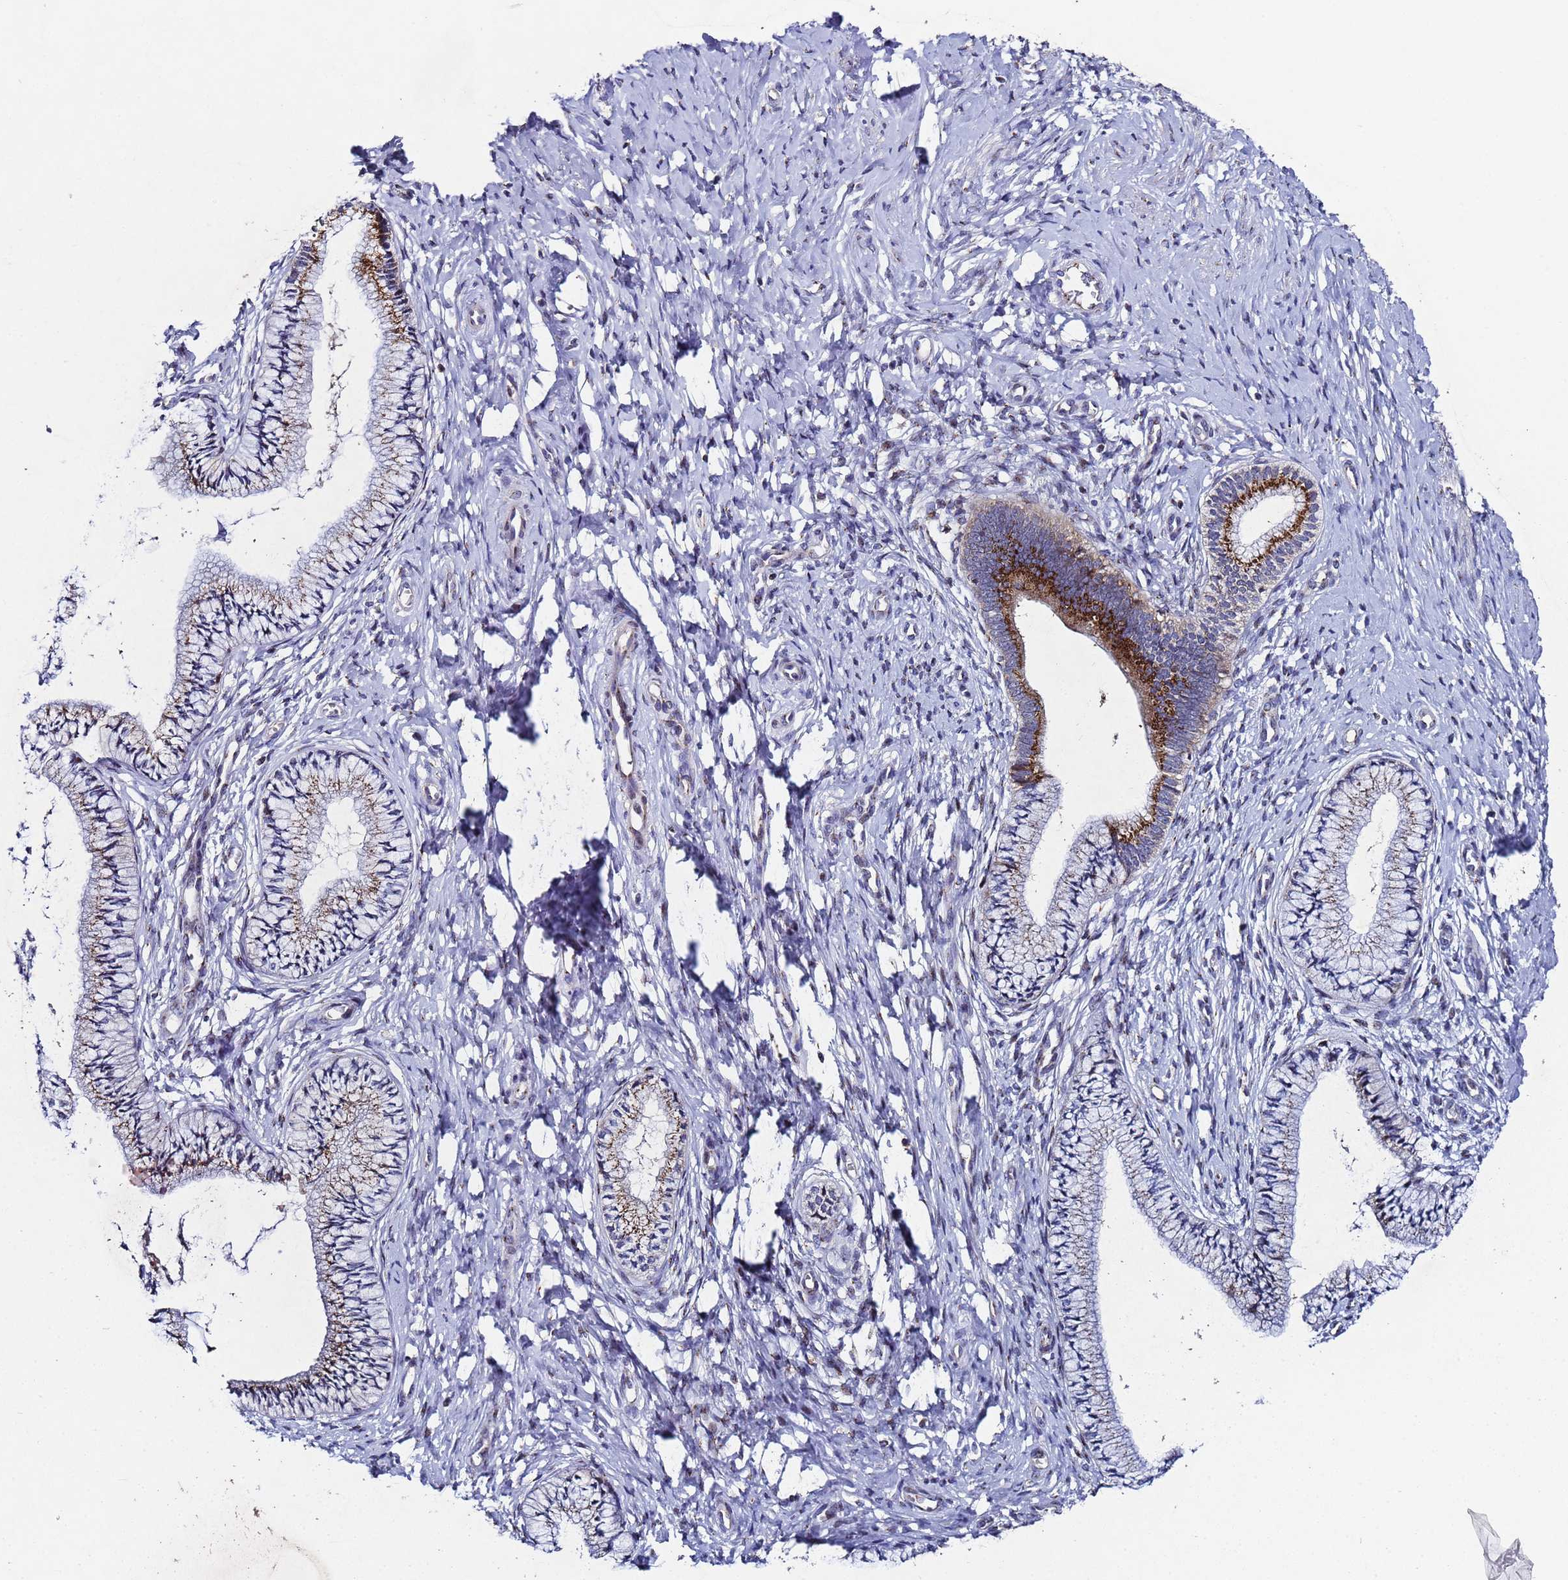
{"staining": {"intensity": "strong", "quantity": "<25%", "location": "cytoplasmic/membranous"}, "tissue": "cervix", "cell_type": "Glandular cells", "image_type": "normal", "snomed": [{"axis": "morphology", "description": "Normal tissue, NOS"}, {"axis": "topography", "description": "Cervix"}], "caption": "A brown stain labels strong cytoplasmic/membranous positivity of a protein in glandular cells of normal human cervix.", "gene": "NSUN6", "patient": {"sex": "female", "age": 36}}